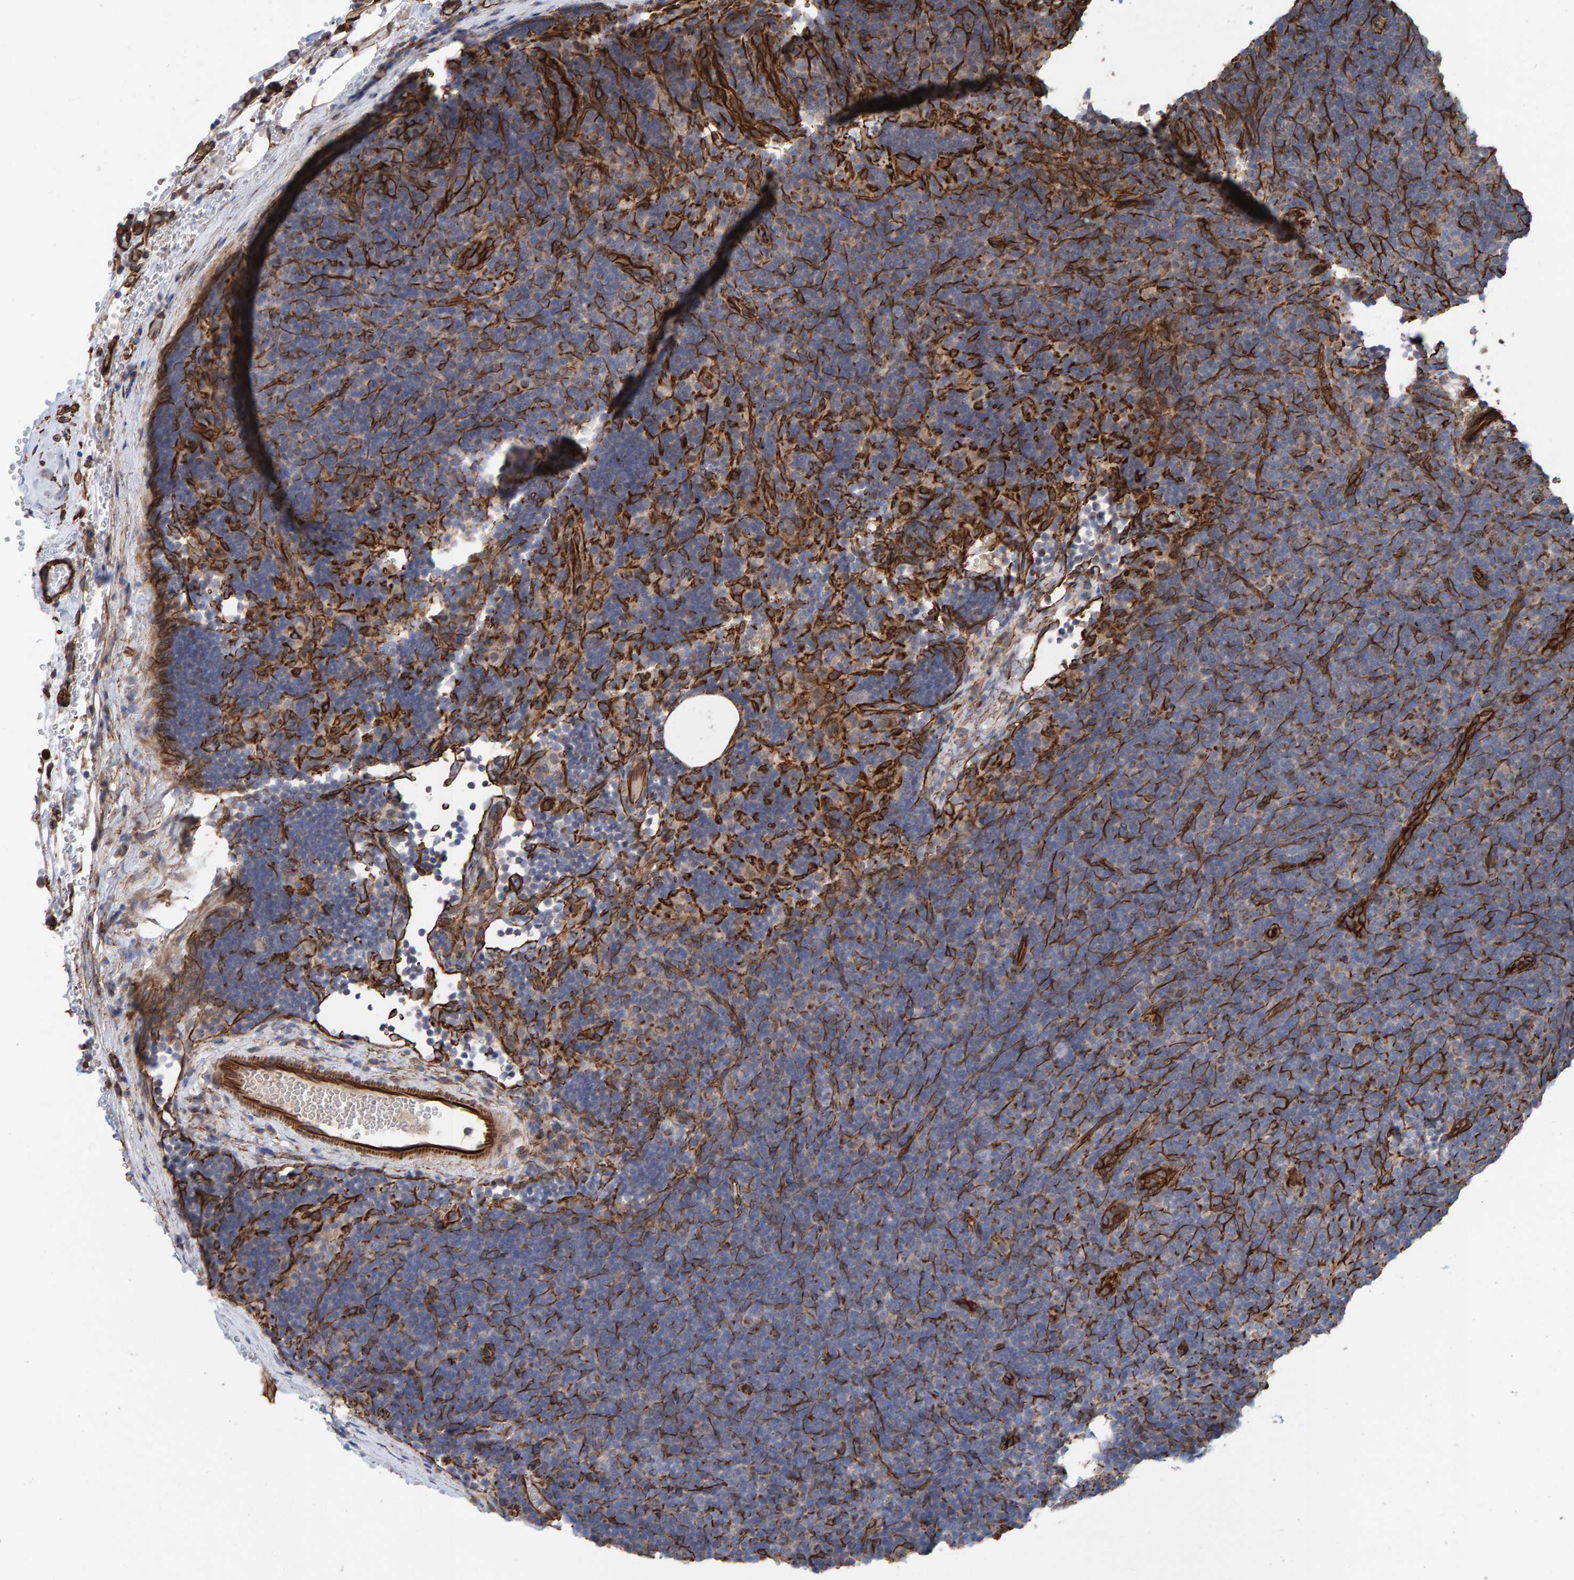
{"staining": {"intensity": "negative", "quantity": "none", "location": "none"}, "tissue": "lymphoma", "cell_type": "Tumor cells", "image_type": "cancer", "snomed": [{"axis": "morphology", "description": "Hodgkin's disease, NOS"}, {"axis": "topography", "description": "Lymph node"}], "caption": "Immunohistochemical staining of human Hodgkin's disease exhibits no significant expression in tumor cells. Nuclei are stained in blue.", "gene": "ZNF347", "patient": {"sex": "female", "age": 57}}